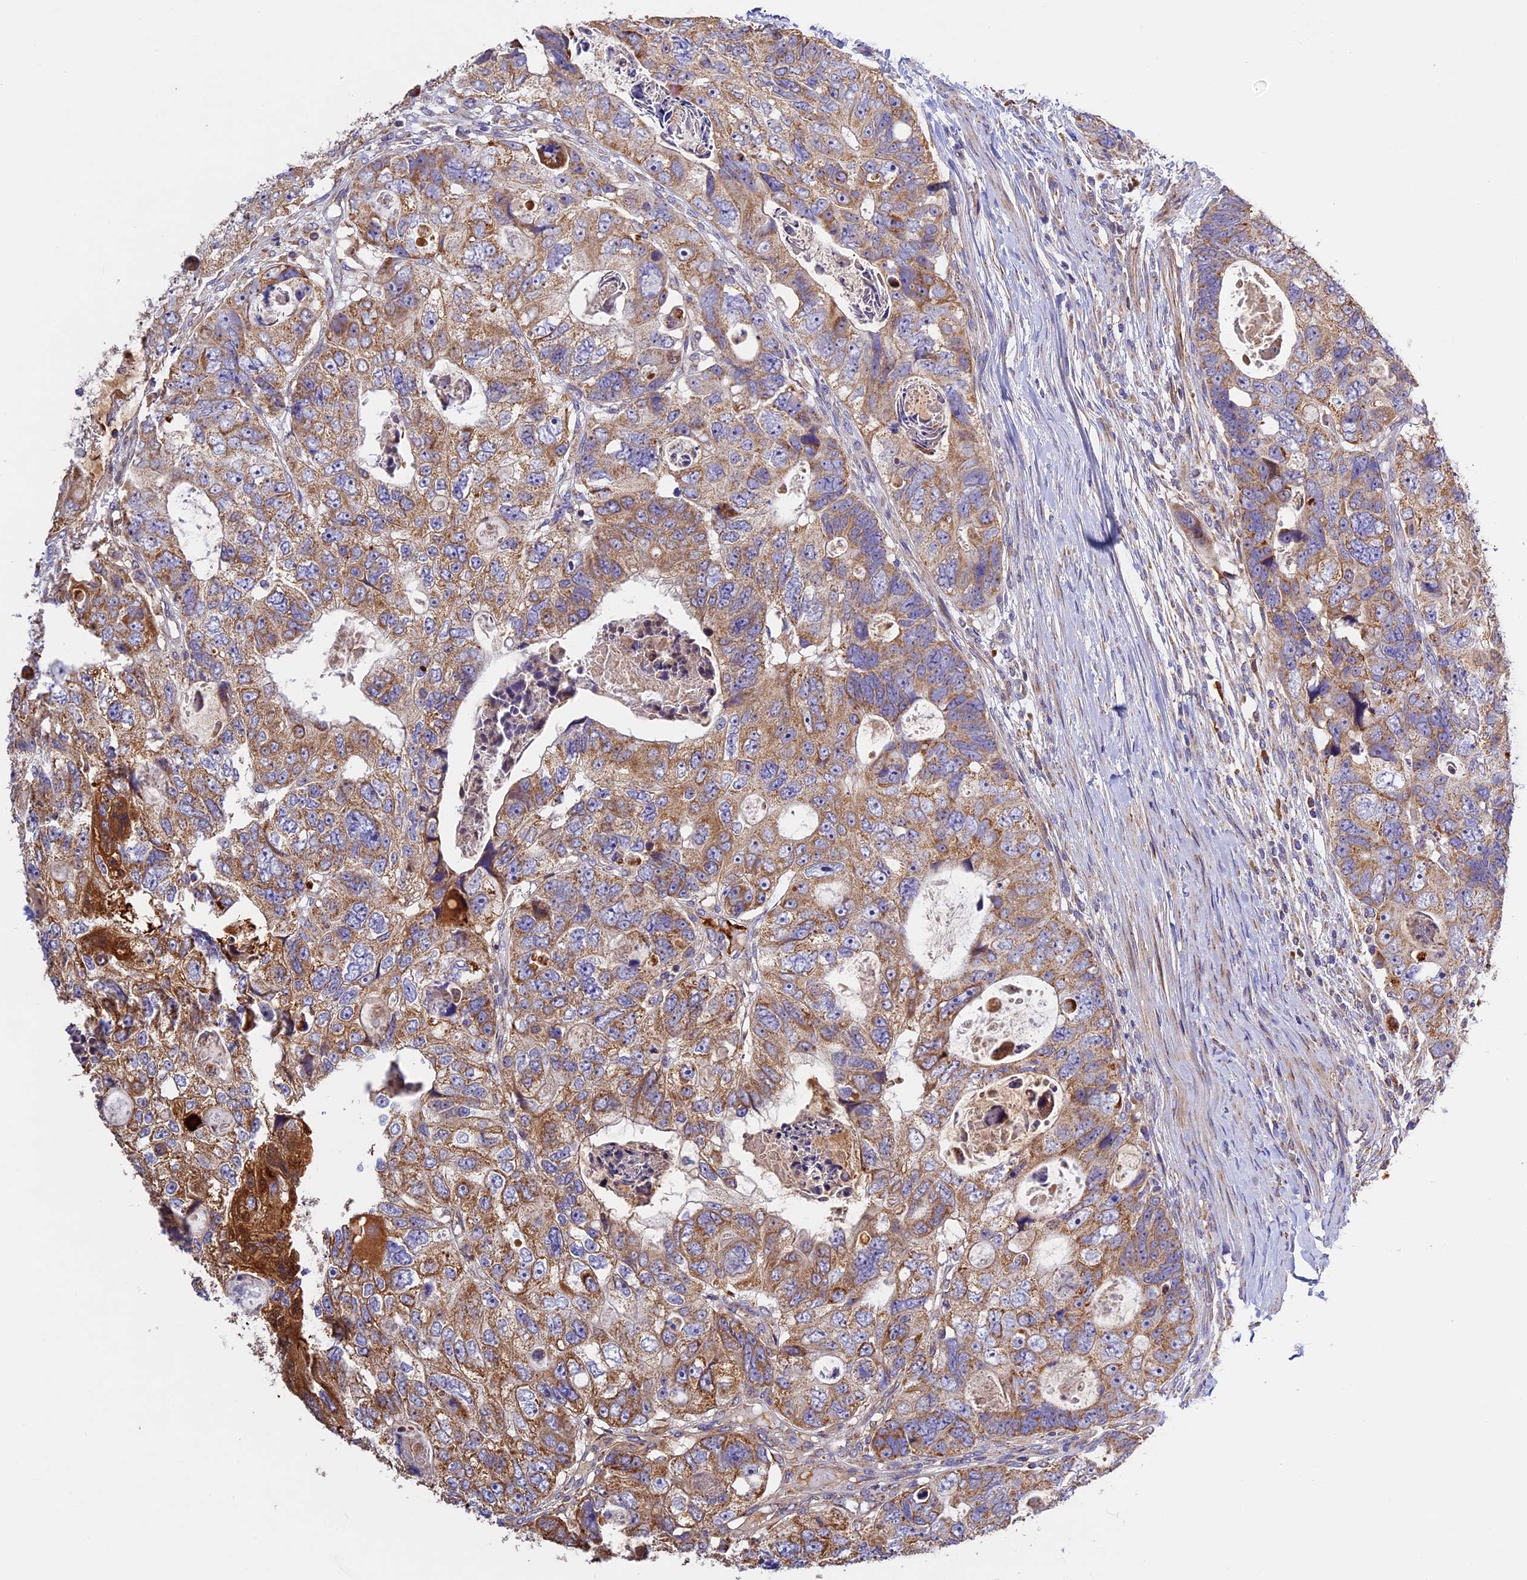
{"staining": {"intensity": "moderate", "quantity": ">75%", "location": "cytoplasmic/membranous"}, "tissue": "colorectal cancer", "cell_type": "Tumor cells", "image_type": "cancer", "snomed": [{"axis": "morphology", "description": "Adenocarcinoma, NOS"}, {"axis": "topography", "description": "Rectum"}], "caption": "Tumor cells reveal medium levels of moderate cytoplasmic/membranous staining in approximately >75% of cells in human adenocarcinoma (colorectal).", "gene": "OCEL1", "patient": {"sex": "male", "age": 59}}